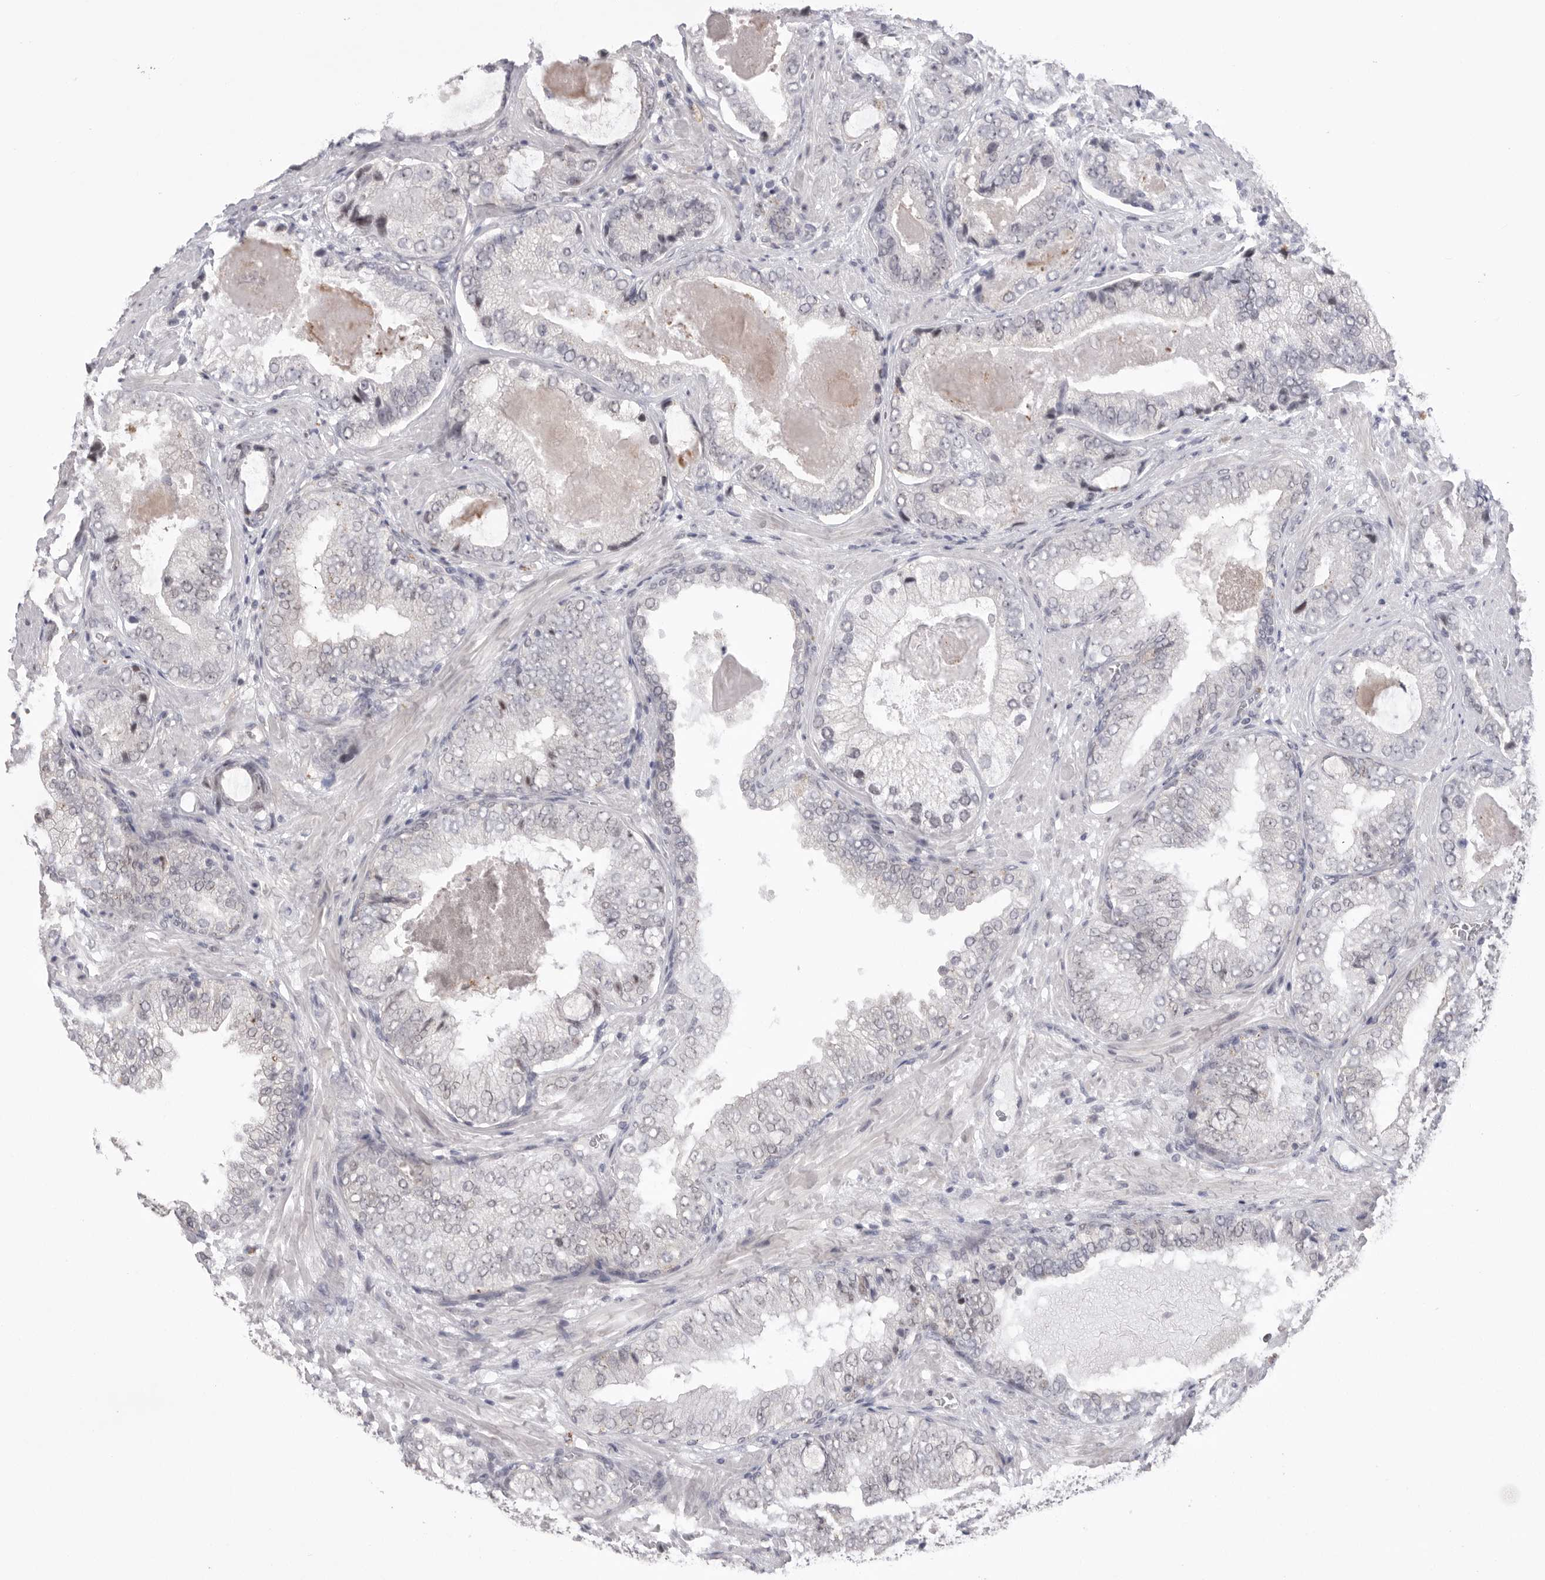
{"staining": {"intensity": "weak", "quantity": "<25%", "location": "nuclear"}, "tissue": "prostate cancer", "cell_type": "Tumor cells", "image_type": "cancer", "snomed": [{"axis": "morphology", "description": "Normal tissue, NOS"}, {"axis": "morphology", "description": "Adenocarcinoma, High grade"}, {"axis": "topography", "description": "Prostate"}, {"axis": "topography", "description": "Peripheral nerve tissue"}], "caption": "Tumor cells are negative for protein expression in human prostate cancer (adenocarcinoma (high-grade)).", "gene": "BCLAF3", "patient": {"sex": "male", "age": 59}}